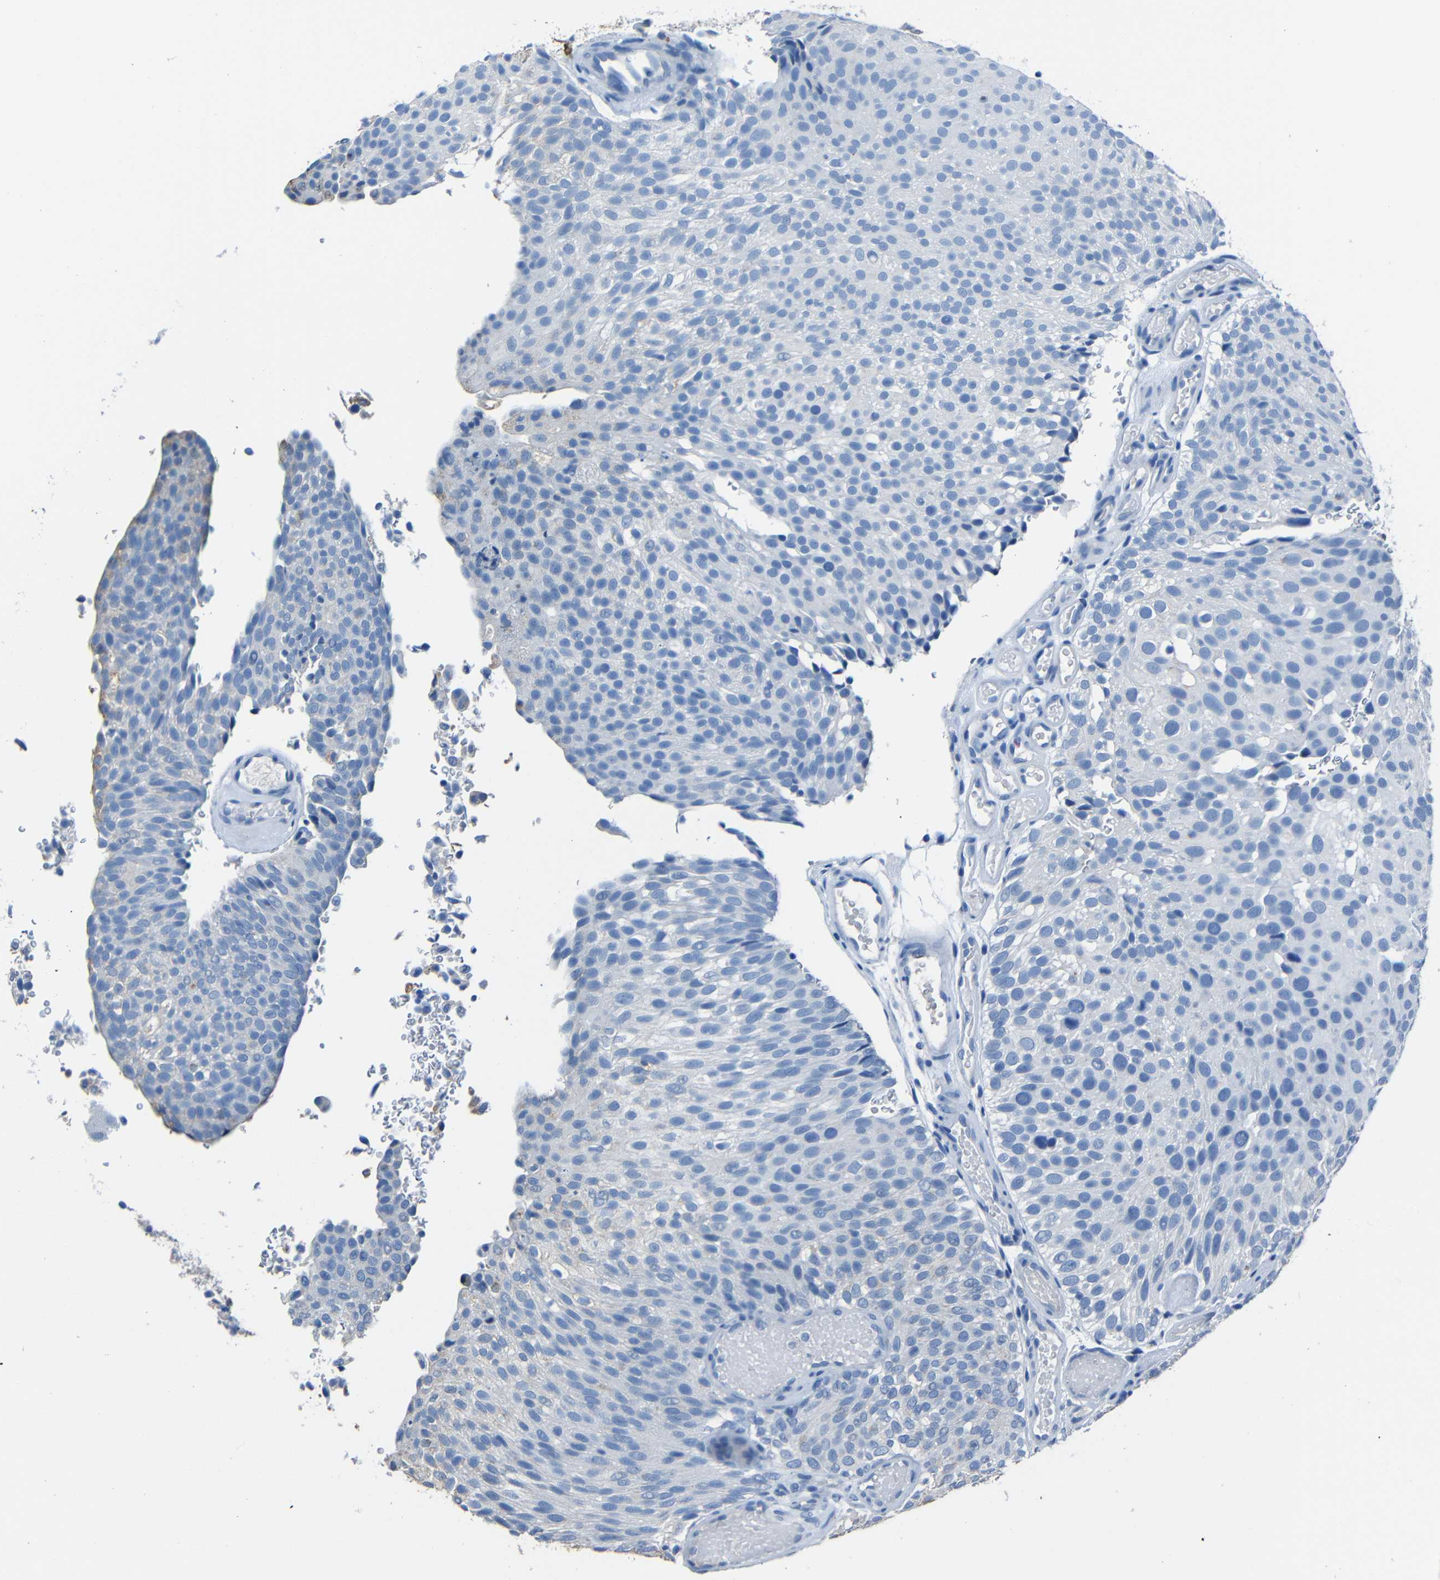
{"staining": {"intensity": "negative", "quantity": "none", "location": "none"}, "tissue": "urothelial cancer", "cell_type": "Tumor cells", "image_type": "cancer", "snomed": [{"axis": "morphology", "description": "Urothelial carcinoma, Low grade"}, {"axis": "topography", "description": "Urinary bladder"}], "caption": "Immunohistochemistry of low-grade urothelial carcinoma exhibits no positivity in tumor cells.", "gene": "CLDN11", "patient": {"sex": "male", "age": 78}}